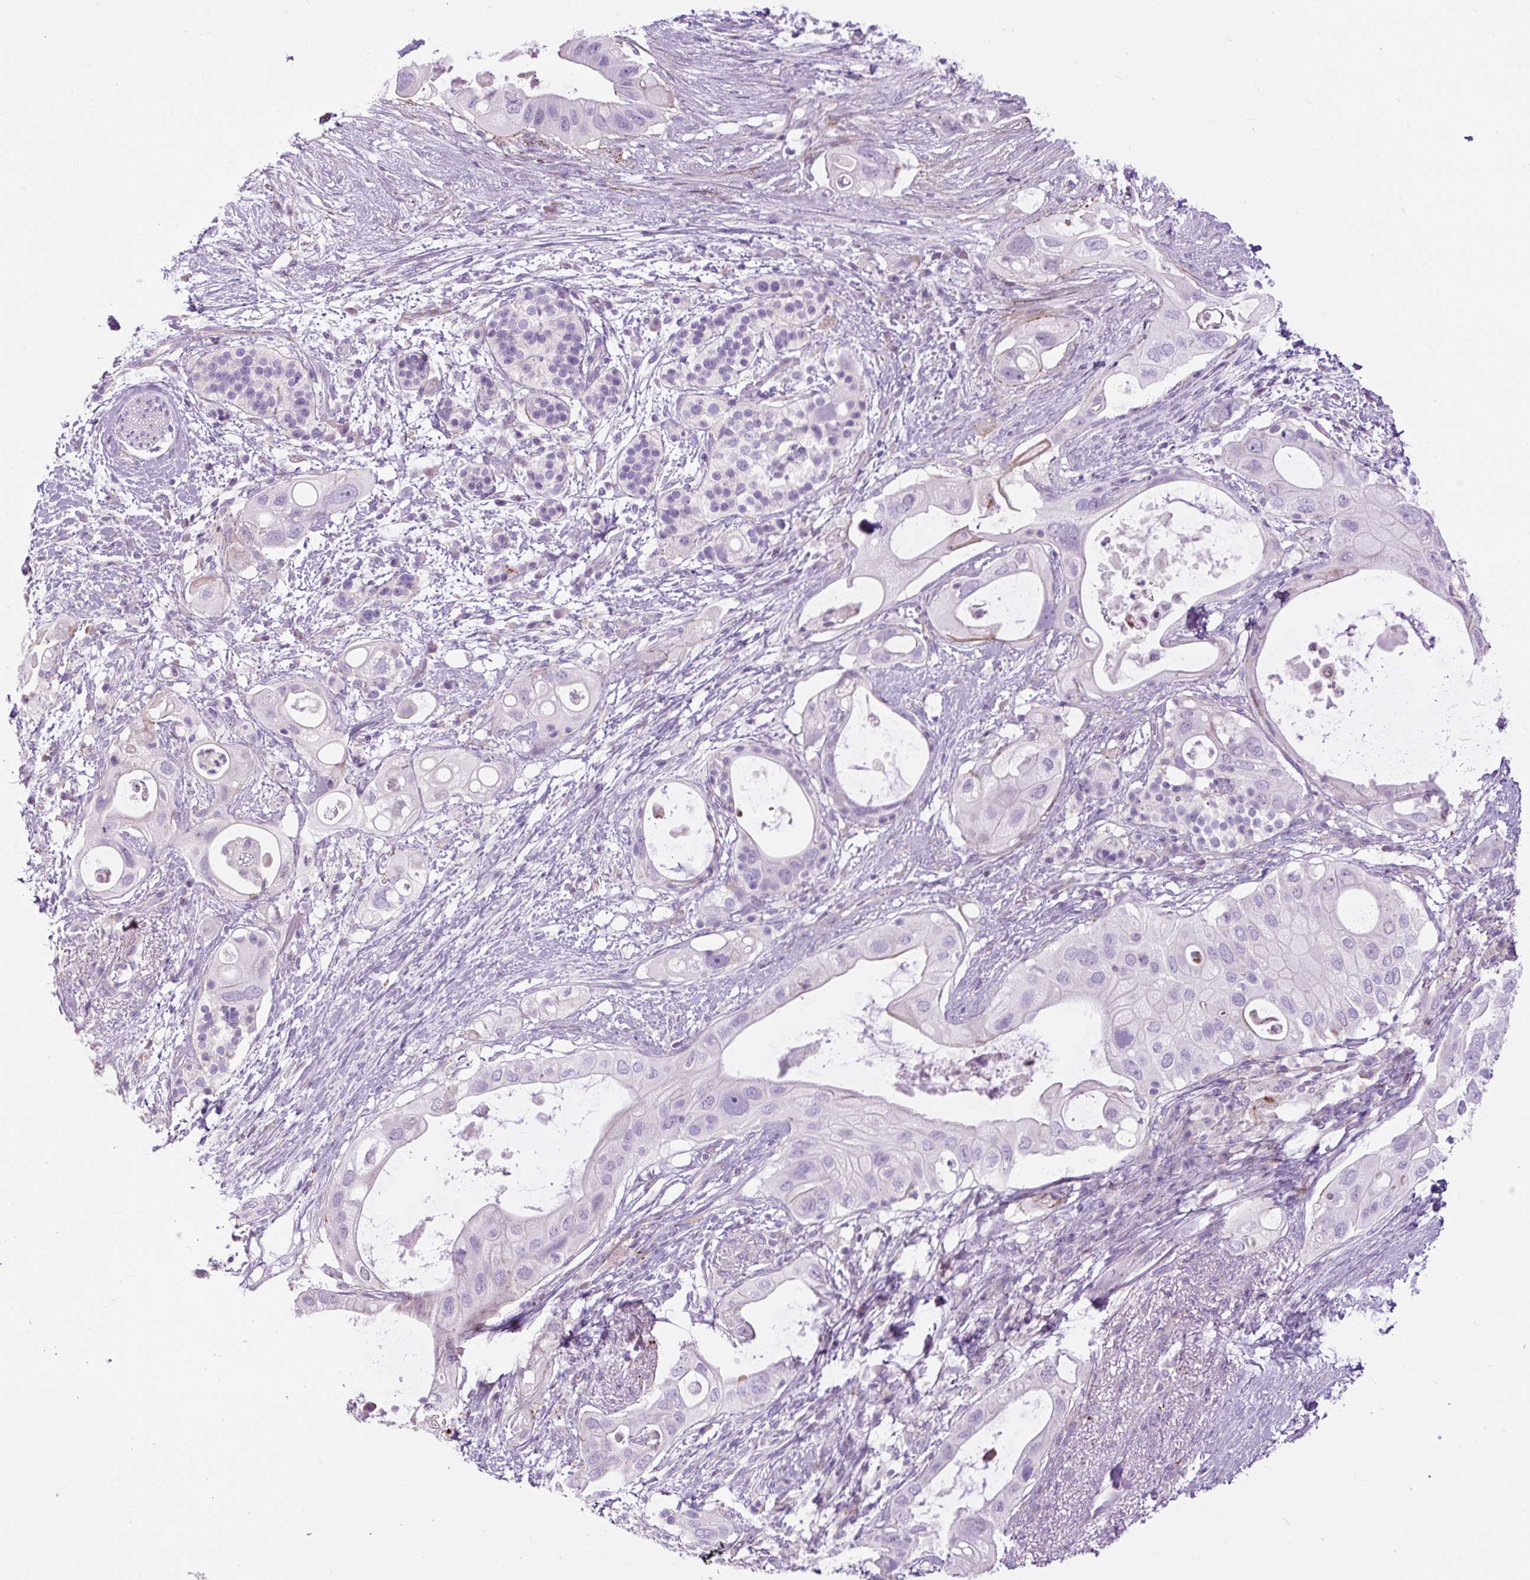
{"staining": {"intensity": "negative", "quantity": "none", "location": "none"}, "tissue": "pancreatic cancer", "cell_type": "Tumor cells", "image_type": "cancer", "snomed": [{"axis": "morphology", "description": "Adenocarcinoma, NOS"}, {"axis": "topography", "description": "Pancreas"}], "caption": "An IHC histopathology image of pancreatic adenocarcinoma is shown. There is no staining in tumor cells of pancreatic adenocarcinoma.", "gene": "ZNF197", "patient": {"sex": "female", "age": 72}}